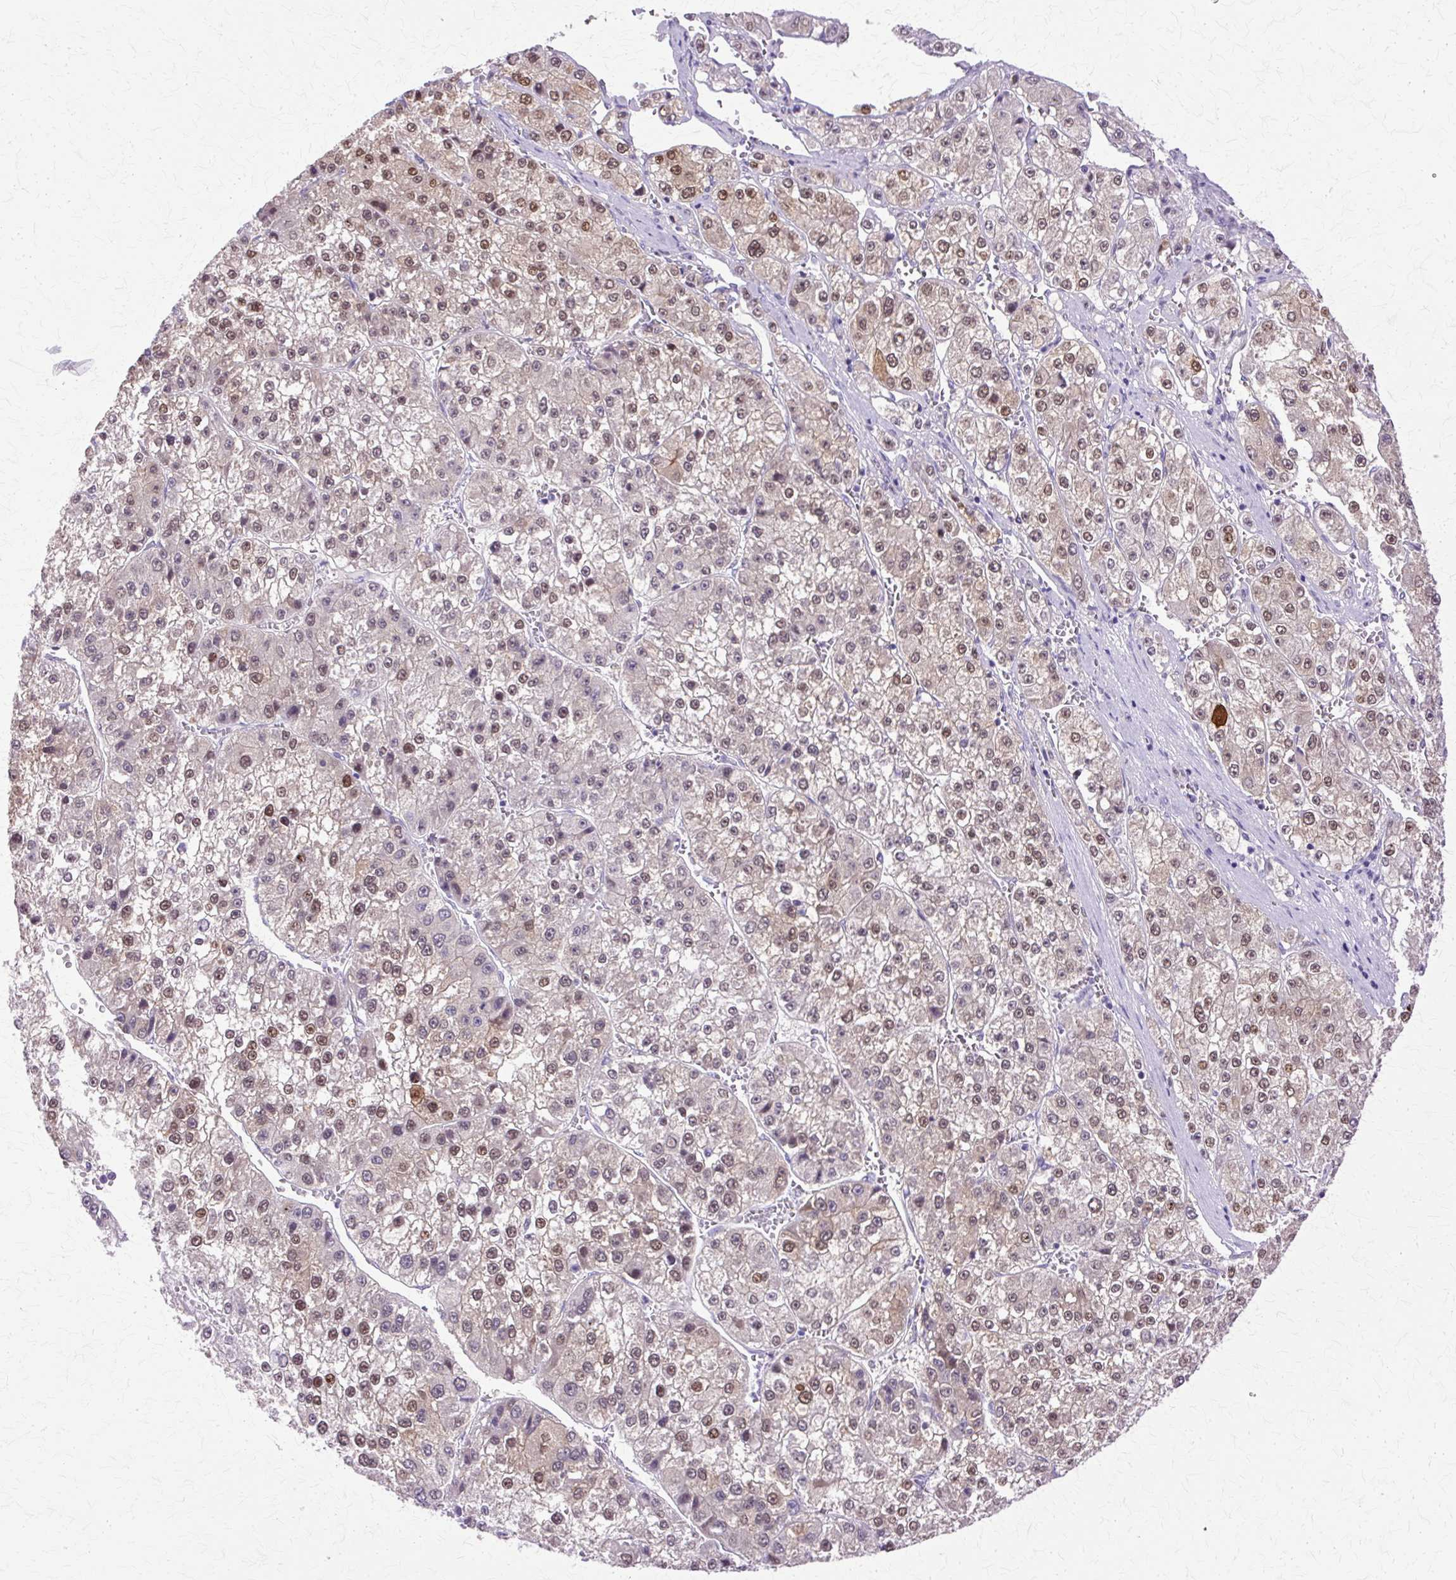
{"staining": {"intensity": "moderate", "quantity": "25%-75%", "location": "nuclear"}, "tissue": "liver cancer", "cell_type": "Tumor cells", "image_type": "cancer", "snomed": [{"axis": "morphology", "description": "Carcinoma, Hepatocellular, NOS"}, {"axis": "topography", "description": "Liver"}], "caption": "Liver cancer stained for a protein displays moderate nuclear positivity in tumor cells.", "gene": "HSPA8", "patient": {"sex": "female", "age": 73}}